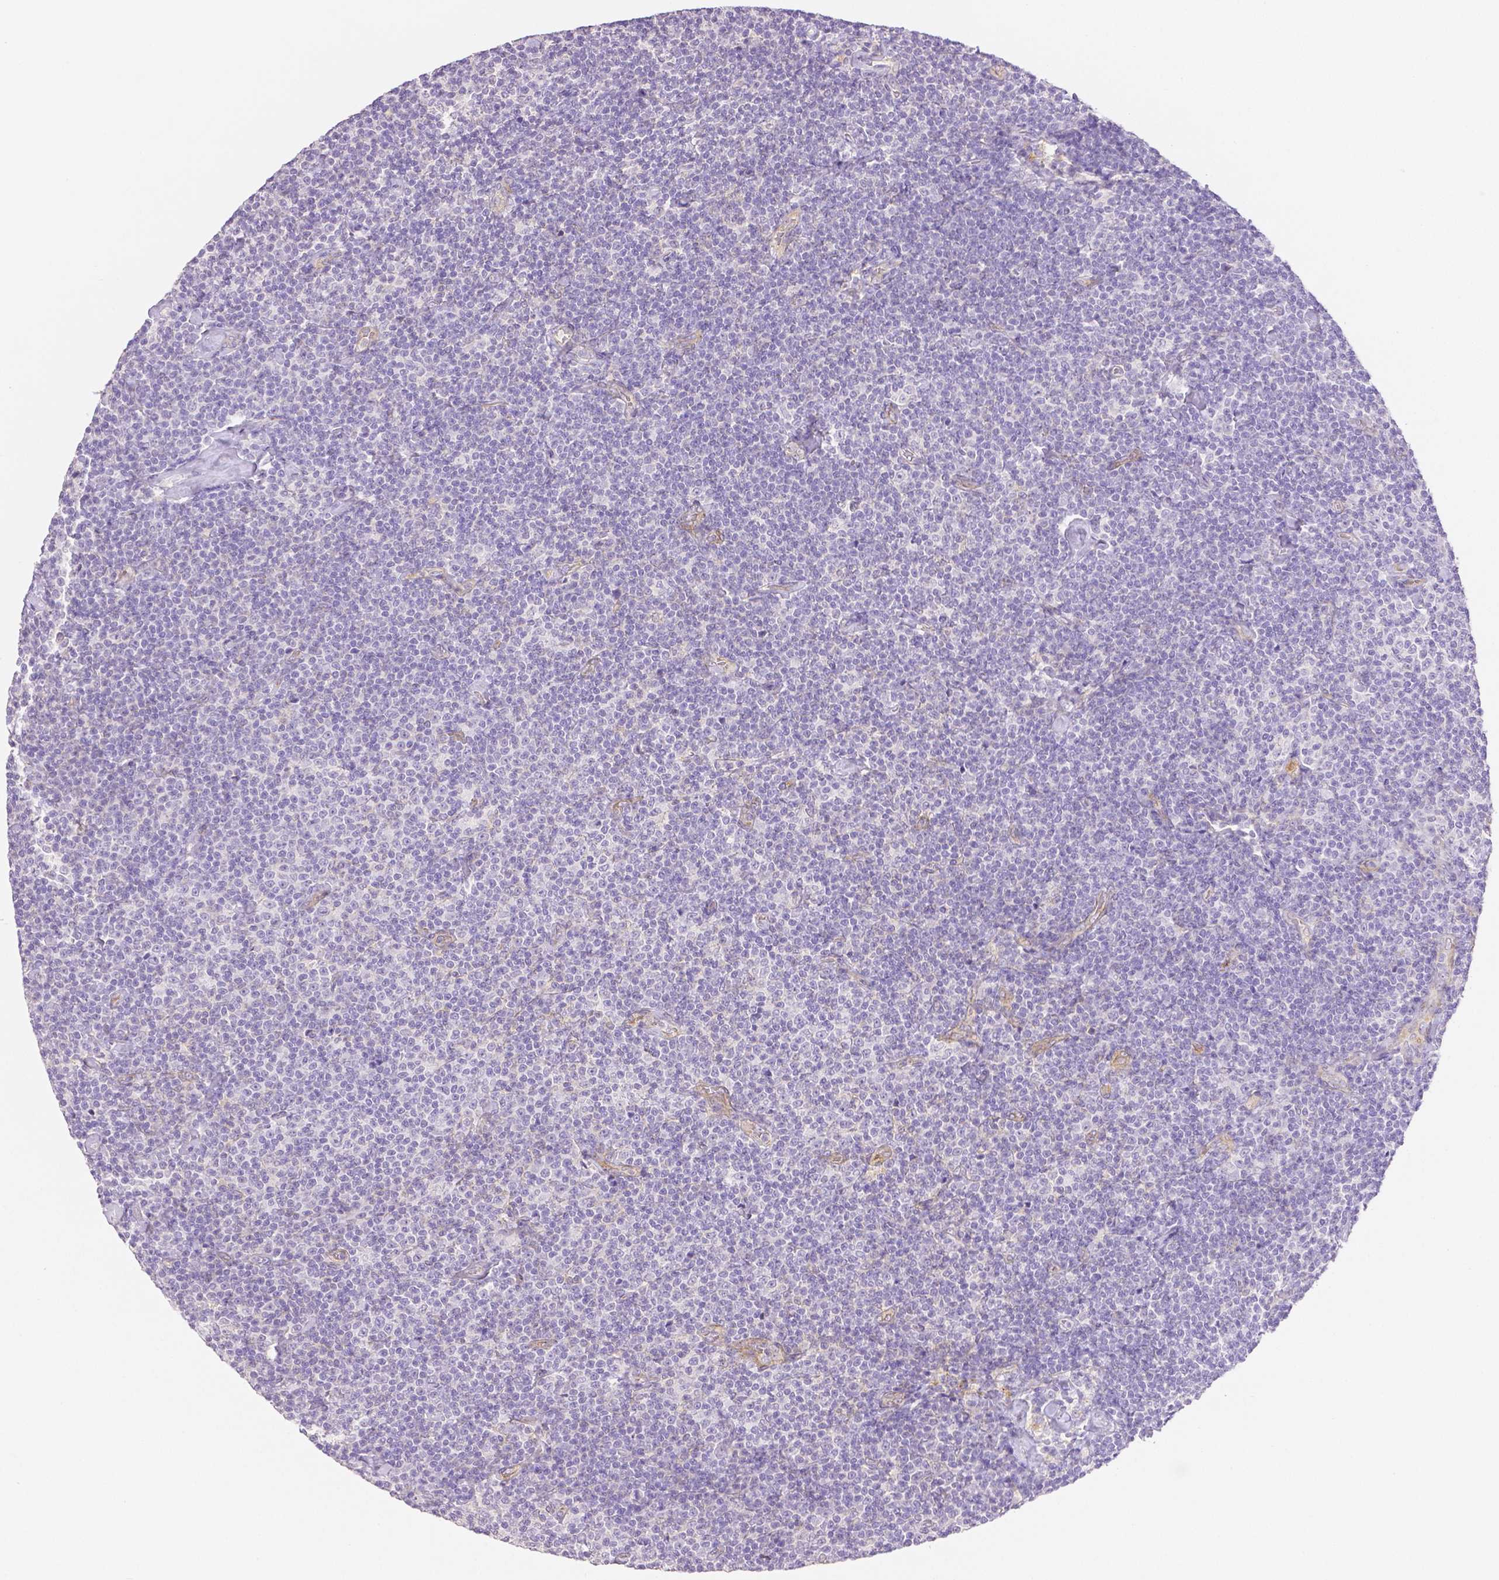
{"staining": {"intensity": "negative", "quantity": "none", "location": "none"}, "tissue": "lymphoma", "cell_type": "Tumor cells", "image_type": "cancer", "snomed": [{"axis": "morphology", "description": "Malignant lymphoma, non-Hodgkin's type, Low grade"}, {"axis": "topography", "description": "Lymph node"}], "caption": "Malignant lymphoma, non-Hodgkin's type (low-grade) was stained to show a protein in brown. There is no significant expression in tumor cells. (DAB IHC, high magnification).", "gene": "THY1", "patient": {"sex": "male", "age": 81}}